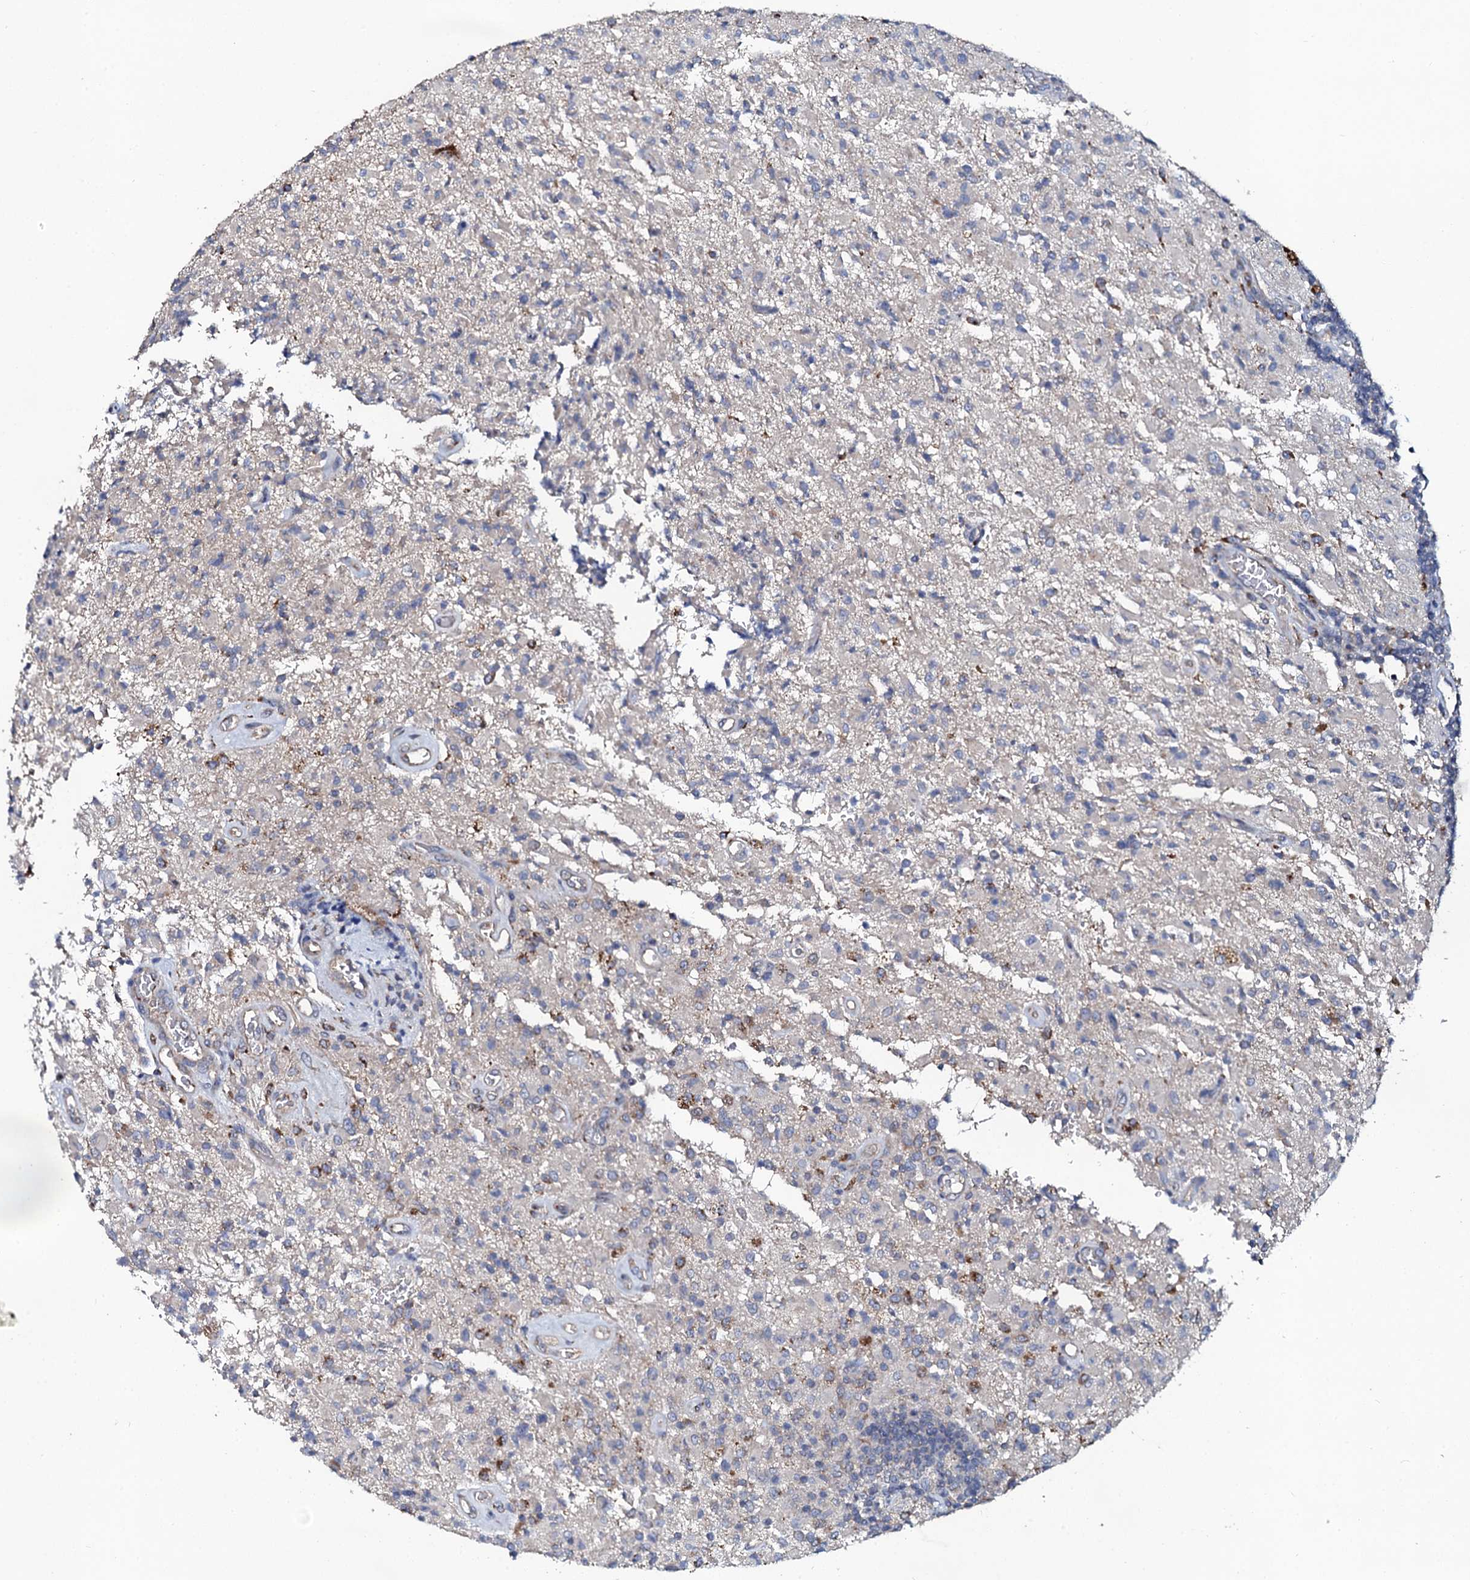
{"staining": {"intensity": "negative", "quantity": "none", "location": "none"}, "tissue": "glioma", "cell_type": "Tumor cells", "image_type": "cancer", "snomed": [{"axis": "morphology", "description": "Glioma, malignant, High grade"}, {"axis": "topography", "description": "Brain"}], "caption": "High power microscopy image of an IHC micrograph of malignant glioma (high-grade), revealing no significant expression in tumor cells.", "gene": "GLCE", "patient": {"sex": "female", "age": 57}}